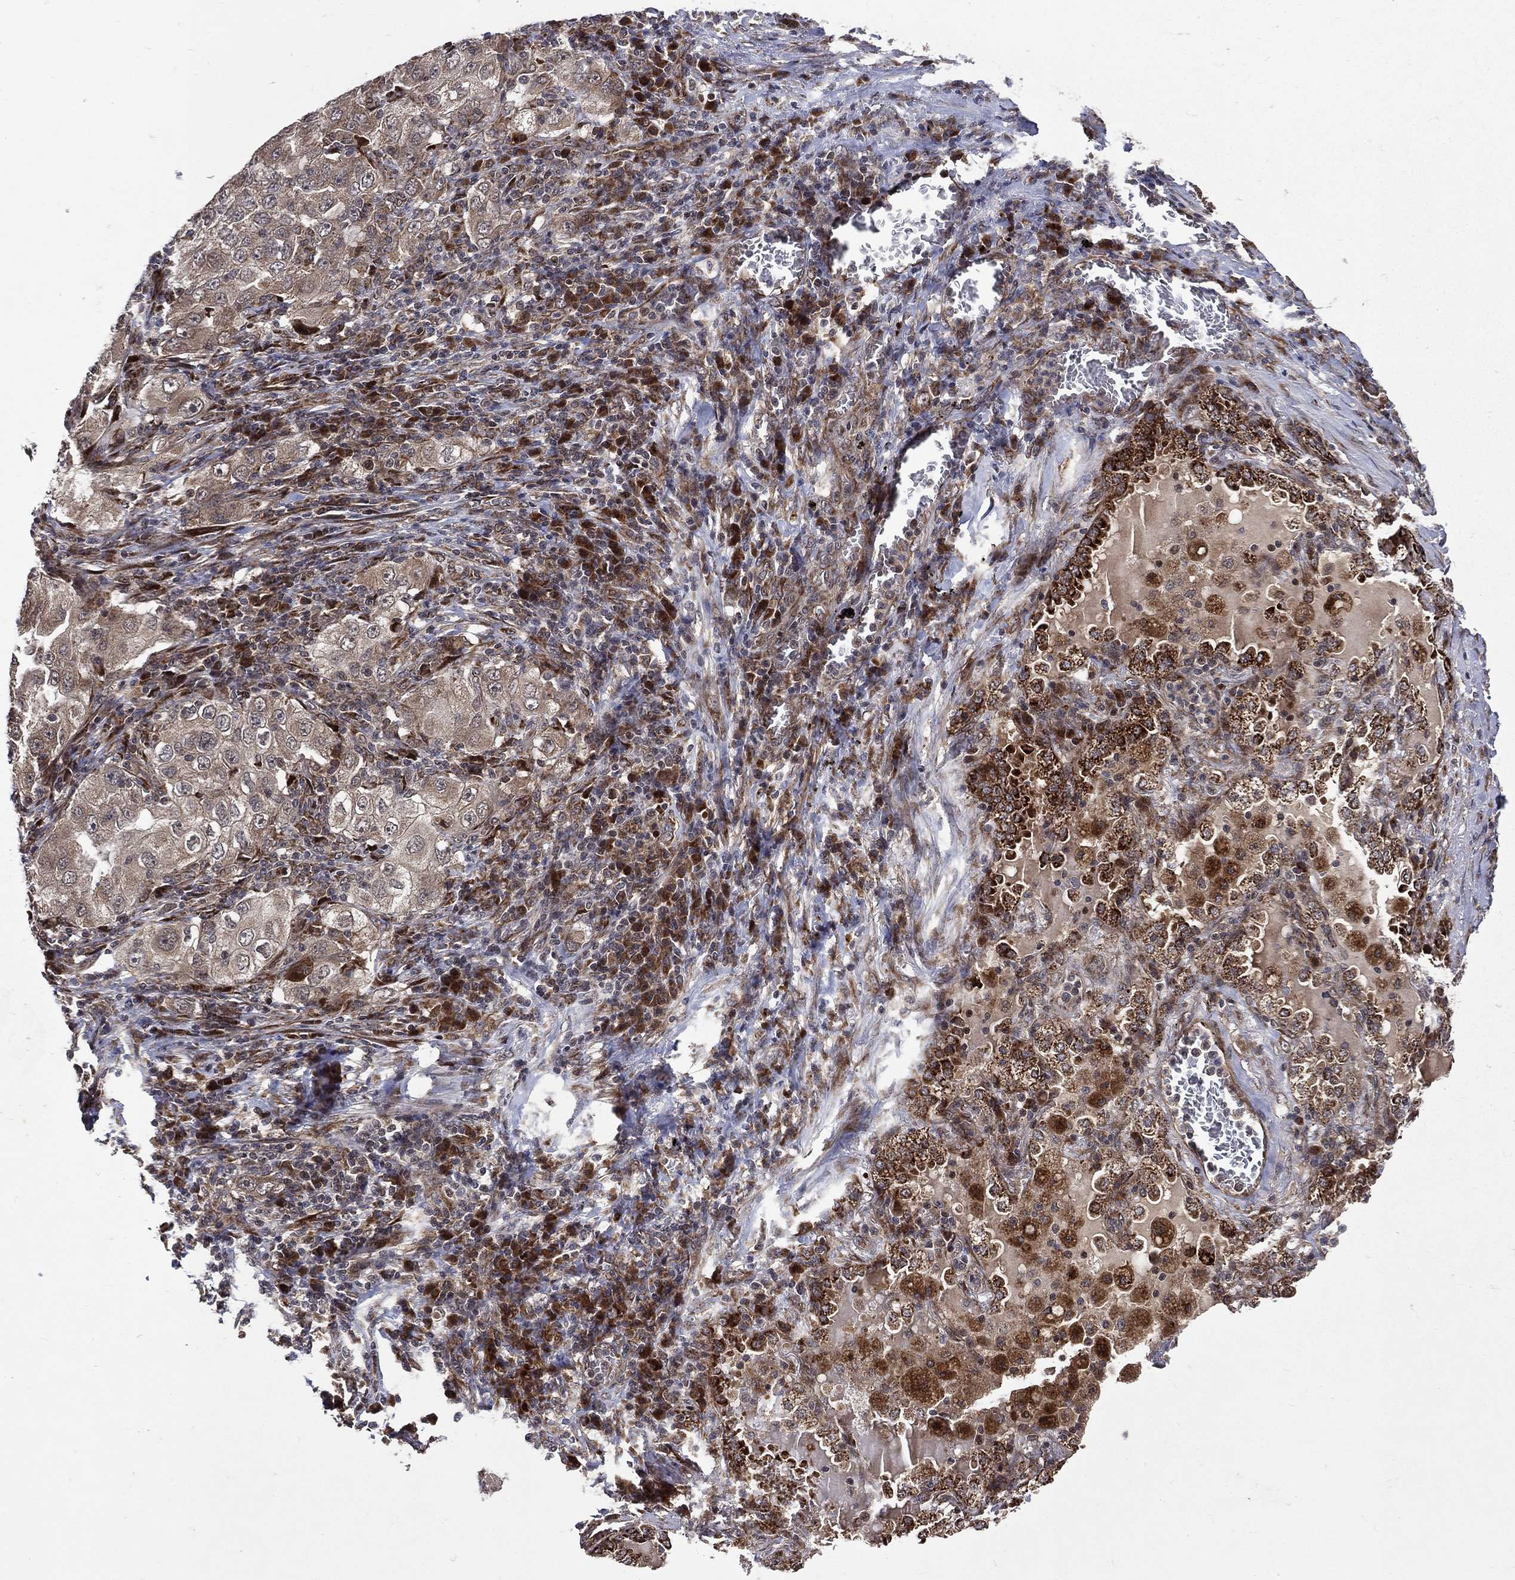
{"staining": {"intensity": "strong", "quantity": "25%-75%", "location": "cytoplasmic/membranous"}, "tissue": "lung cancer", "cell_type": "Tumor cells", "image_type": "cancer", "snomed": [{"axis": "morphology", "description": "Adenocarcinoma, NOS"}, {"axis": "topography", "description": "Lung"}], "caption": "This is a photomicrograph of IHC staining of adenocarcinoma (lung), which shows strong staining in the cytoplasmic/membranous of tumor cells.", "gene": "RAB11FIP4", "patient": {"sex": "female", "age": 61}}